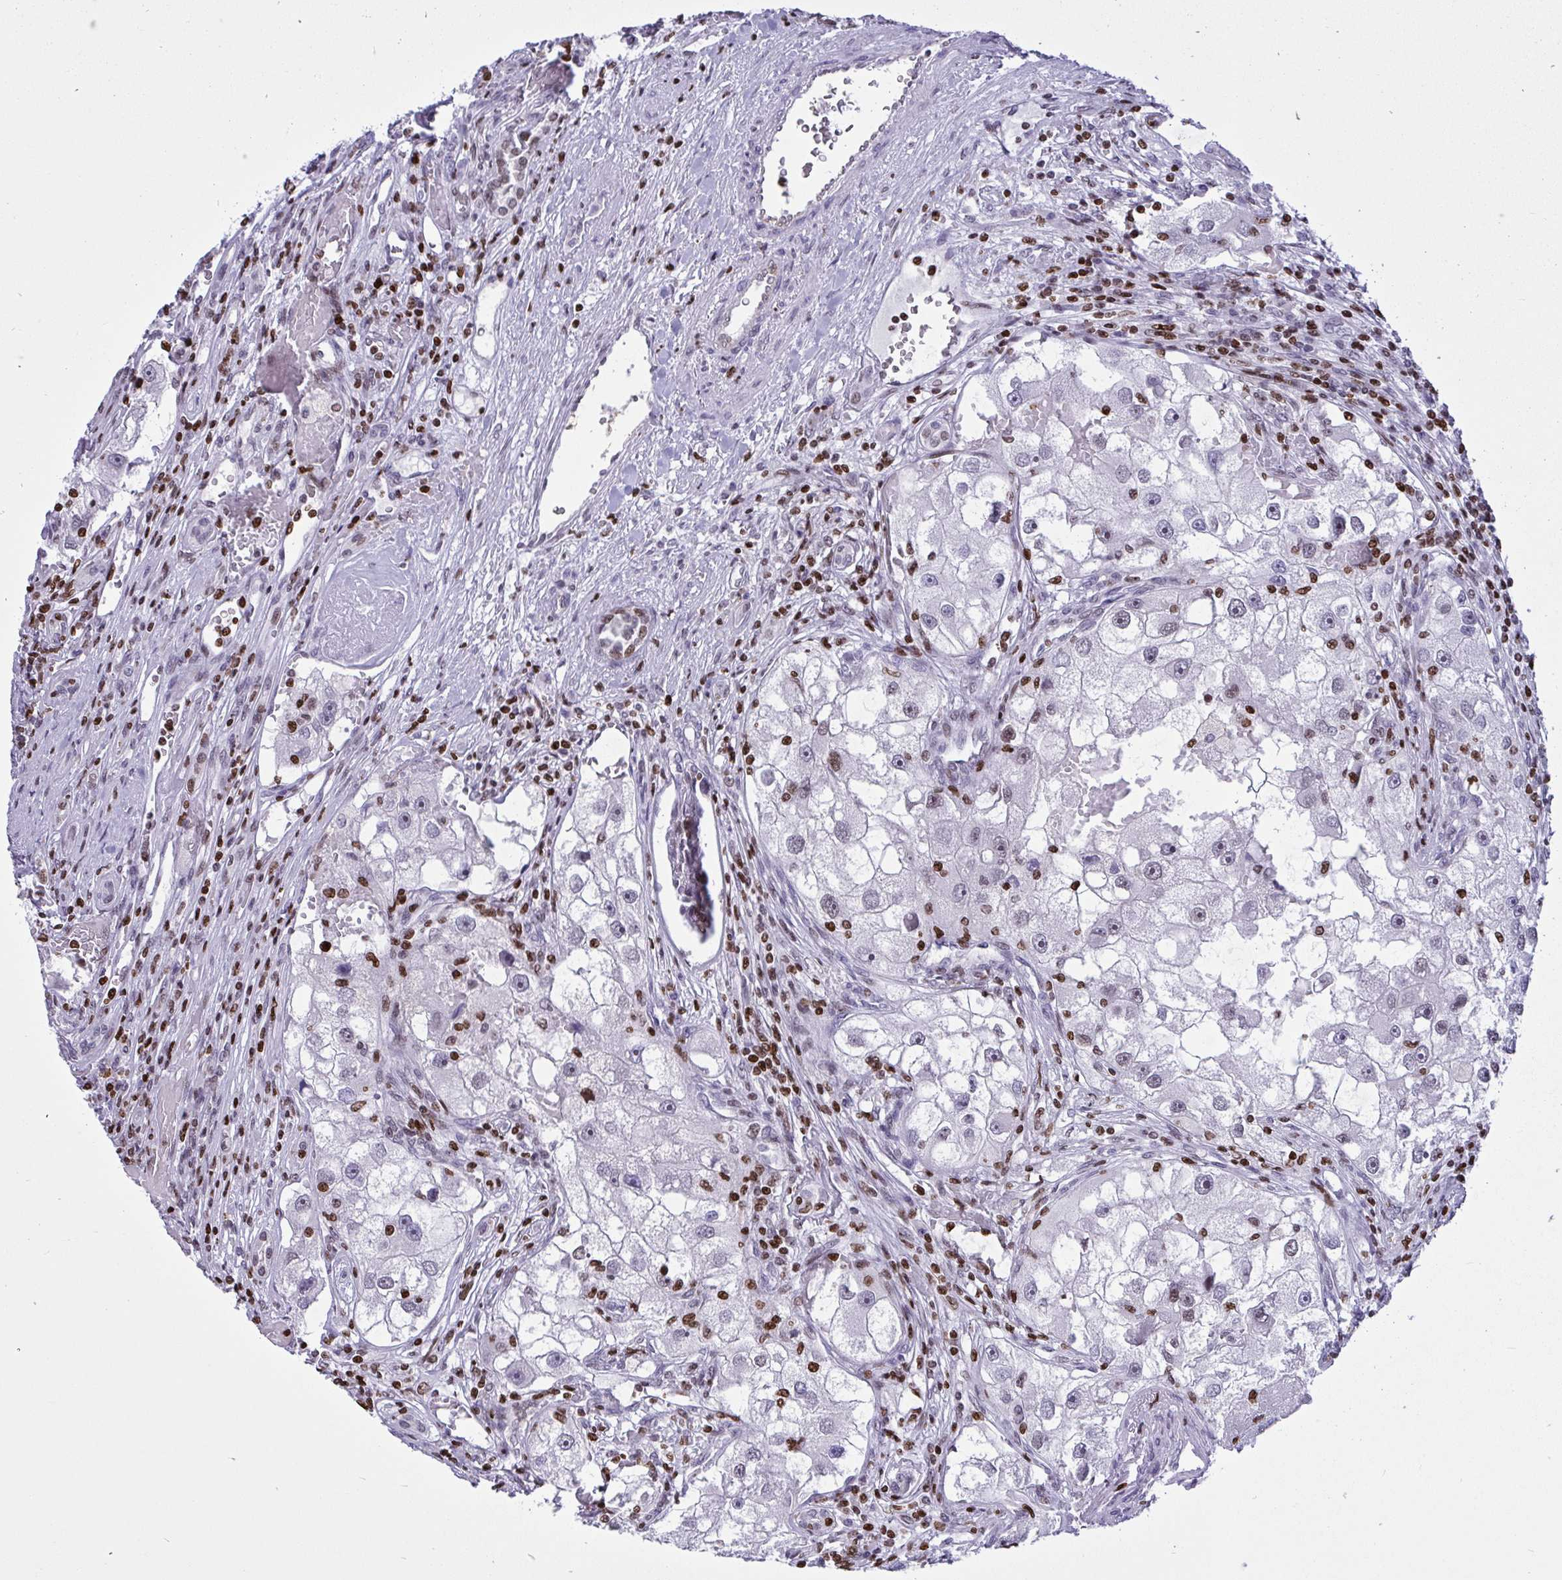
{"staining": {"intensity": "negative", "quantity": "none", "location": "none"}, "tissue": "renal cancer", "cell_type": "Tumor cells", "image_type": "cancer", "snomed": [{"axis": "morphology", "description": "Adenocarcinoma, NOS"}, {"axis": "topography", "description": "Kidney"}], "caption": "Immunohistochemistry of renal cancer exhibits no staining in tumor cells.", "gene": "HMGB2", "patient": {"sex": "male", "age": 63}}